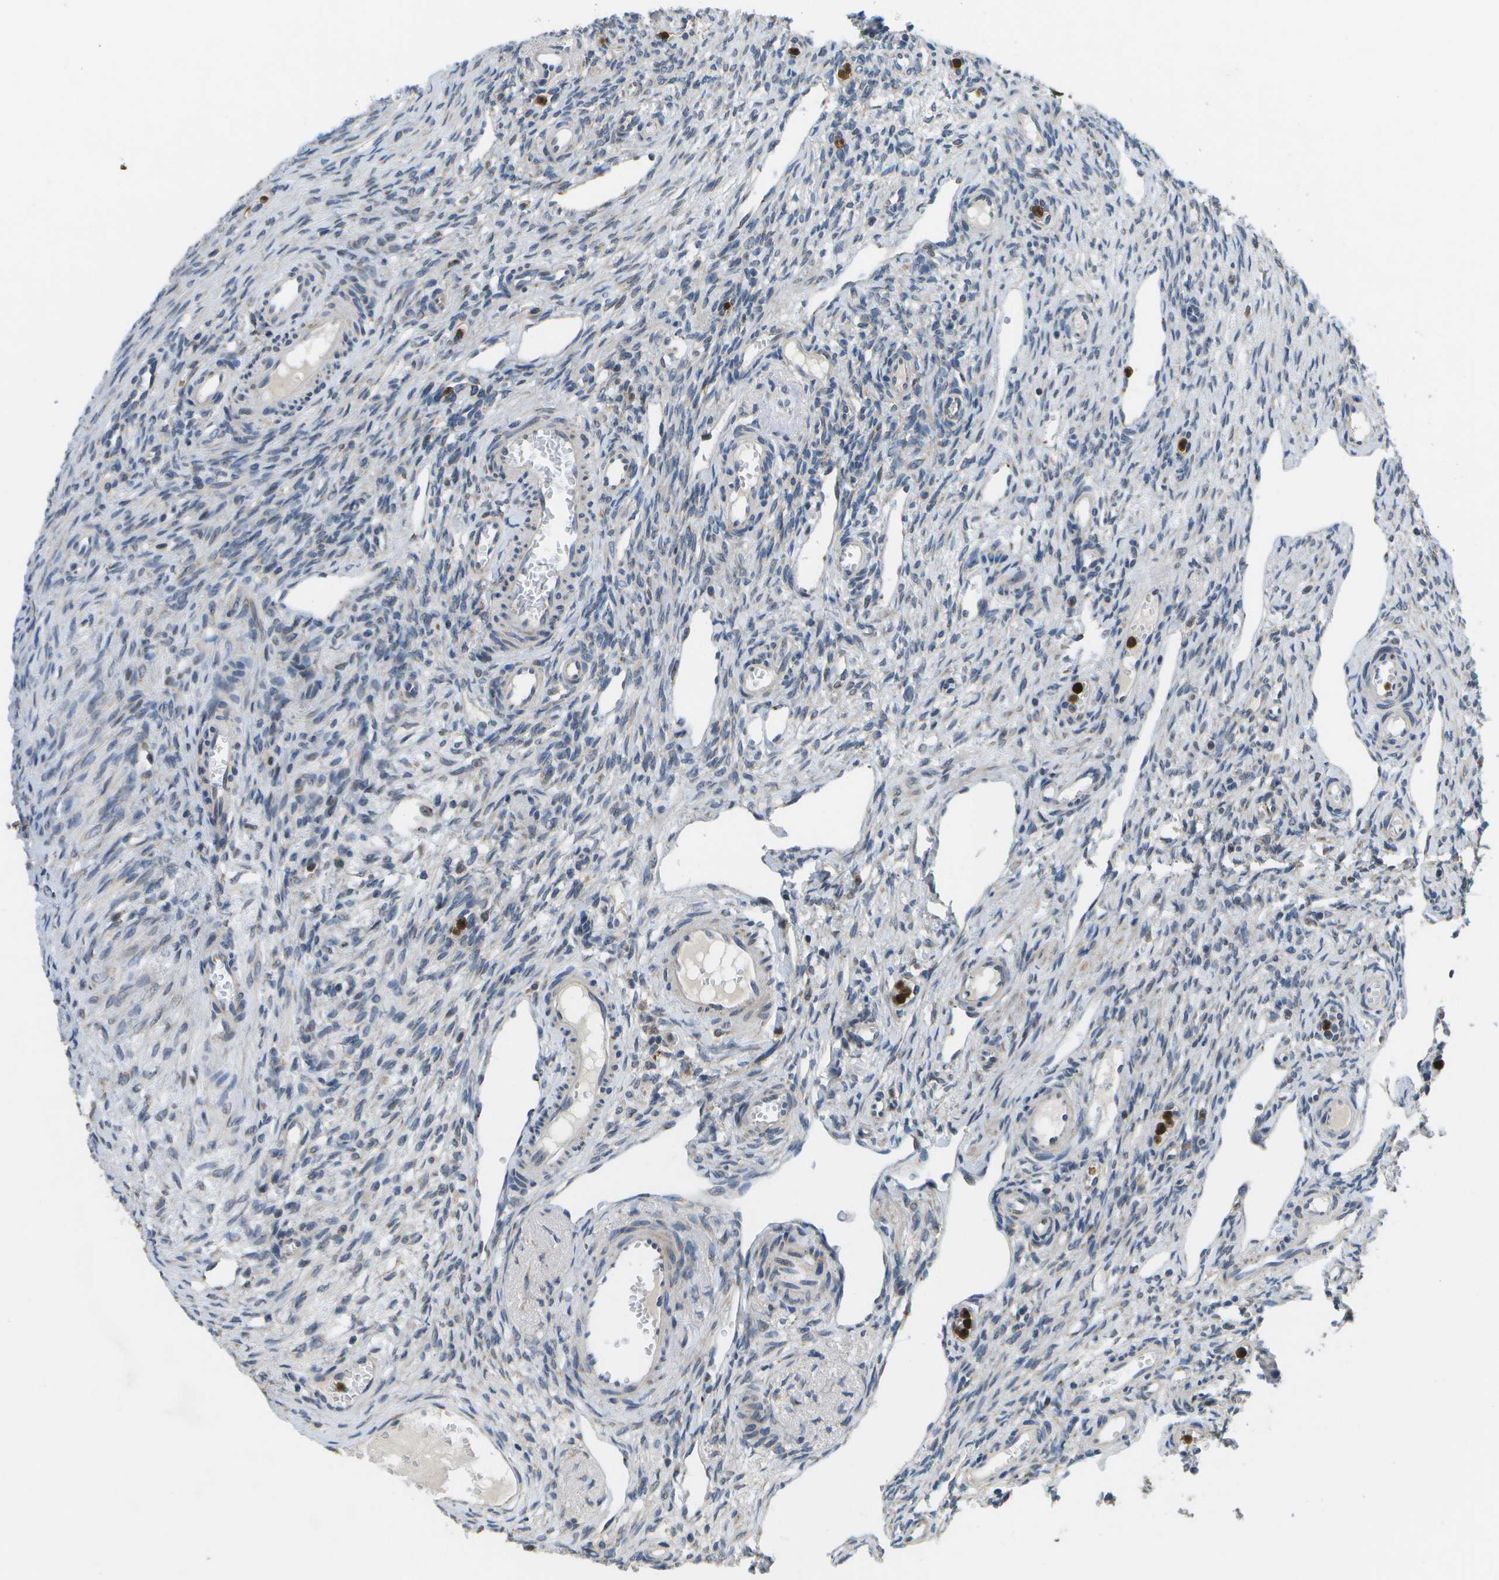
{"staining": {"intensity": "negative", "quantity": "none", "location": "none"}, "tissue": "ovary", "cell_type": "Ovarian stroma cells", "image_type": "normal", "snomed": [{"axis": "morphology", "description": "Normal tissue, NOS"}, {"axis": "topography", "description": "Ovary"}], "caption": "IHC photomicrograph of benign ovary: human ovary stained with DAB exhibits no significant protein expression in ovarian stroma cells.", "gene": "GALNT15", "patient": {"sex": "female", "age": 33}}